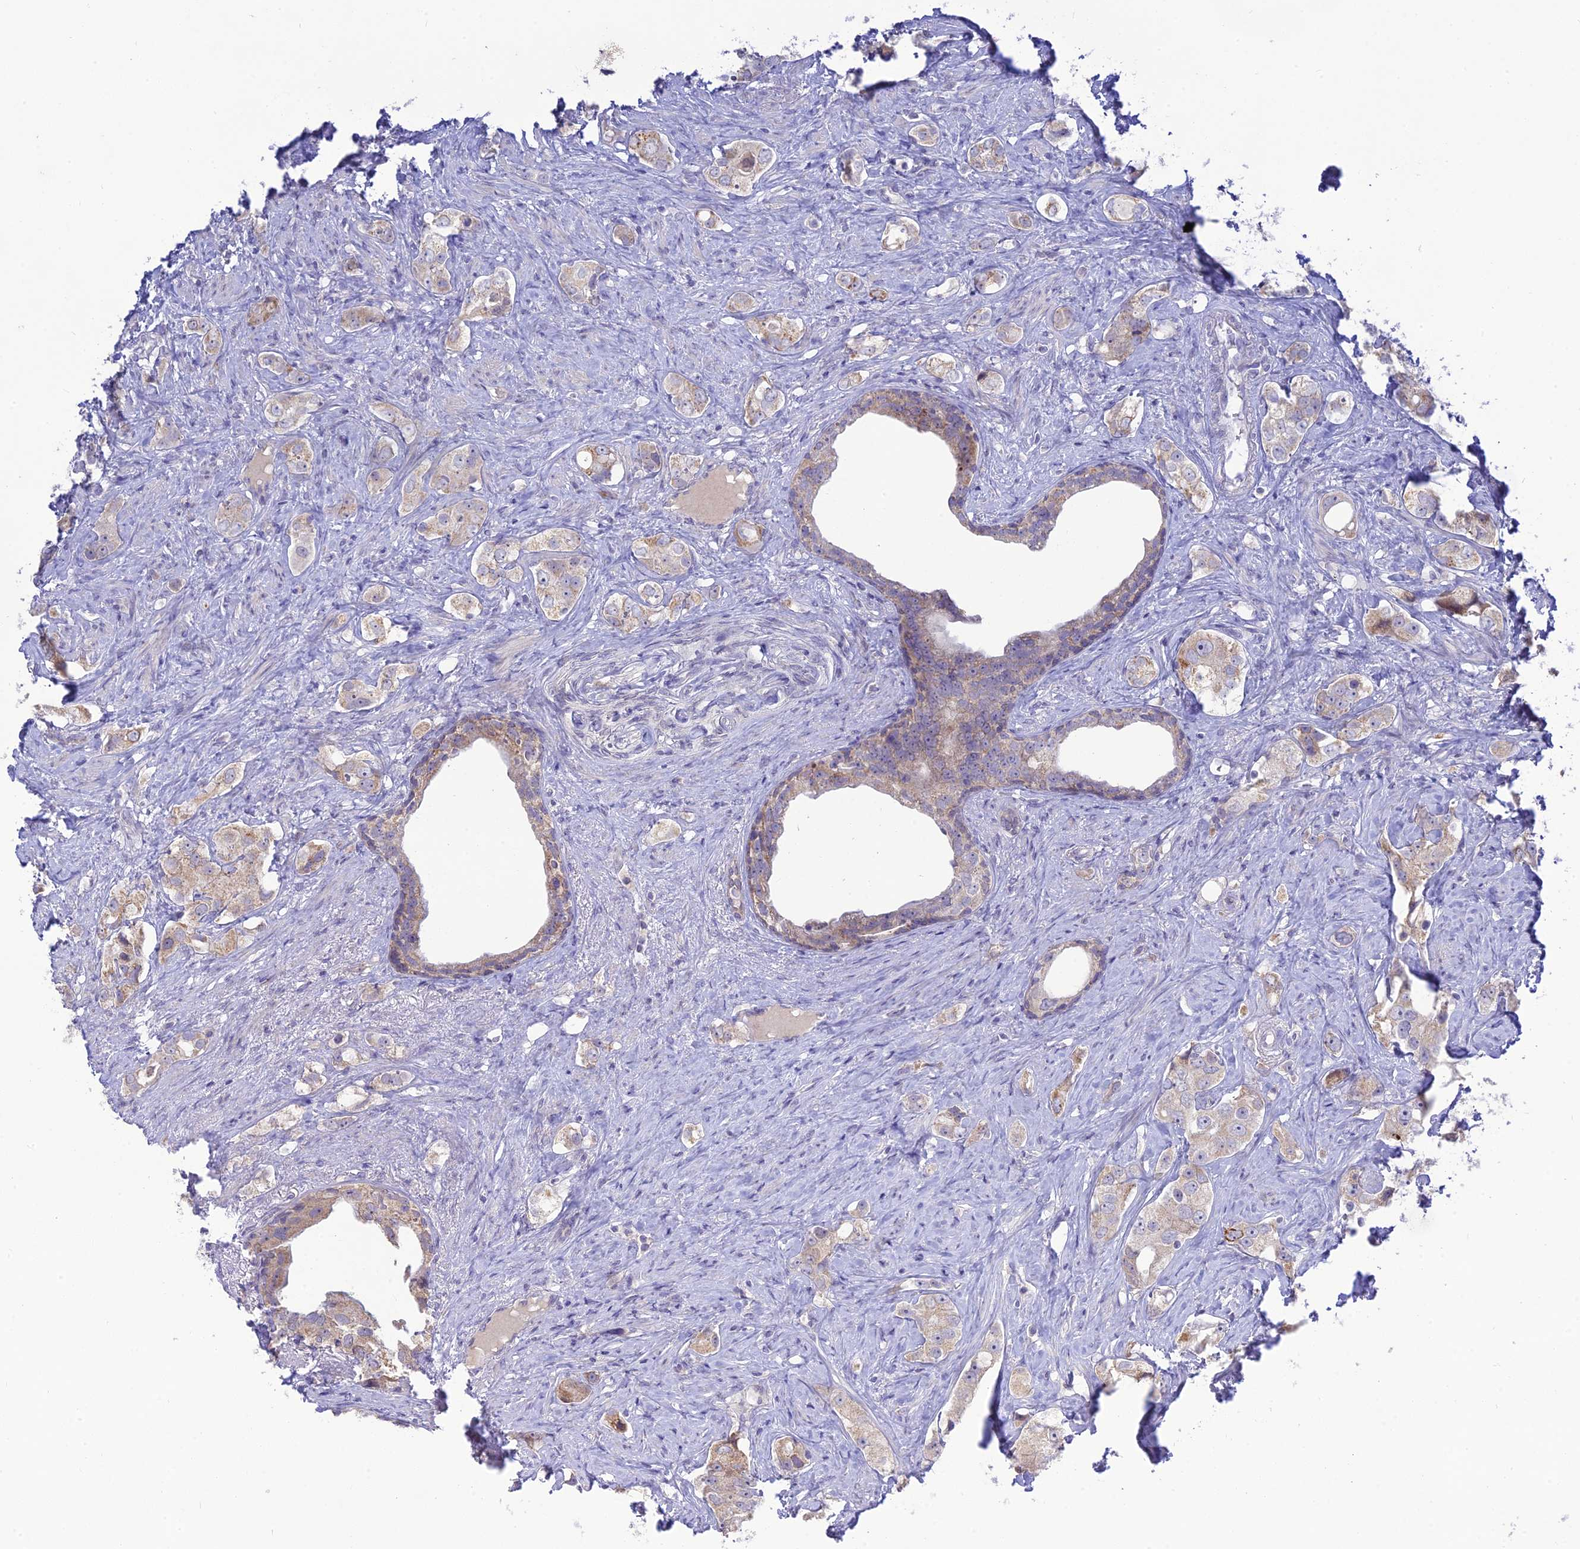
{"staining": {"intensity": "weak", "quantity": ">75%", "location": "cytoplasmic/membranous"}, "tissue": "prostate cancer", "cell_type": "Tumor cells", "image_type": "cancer", "snomed": [{"axis": "morphology", "description": "Adenocarcinoma, High grade"}, {"axis": "topography", "description": "Prostate"}], "caption": "Brown immunohistochemical staining in adenocarcinoma (high-grade) (prostate) exhibits weak cytoplasmic/membranous expression in about >75% of tumor cells. Nuclei are stained in blue.", "gene": "TMEM40", "patient": {"sex": "male", "age": 63}}